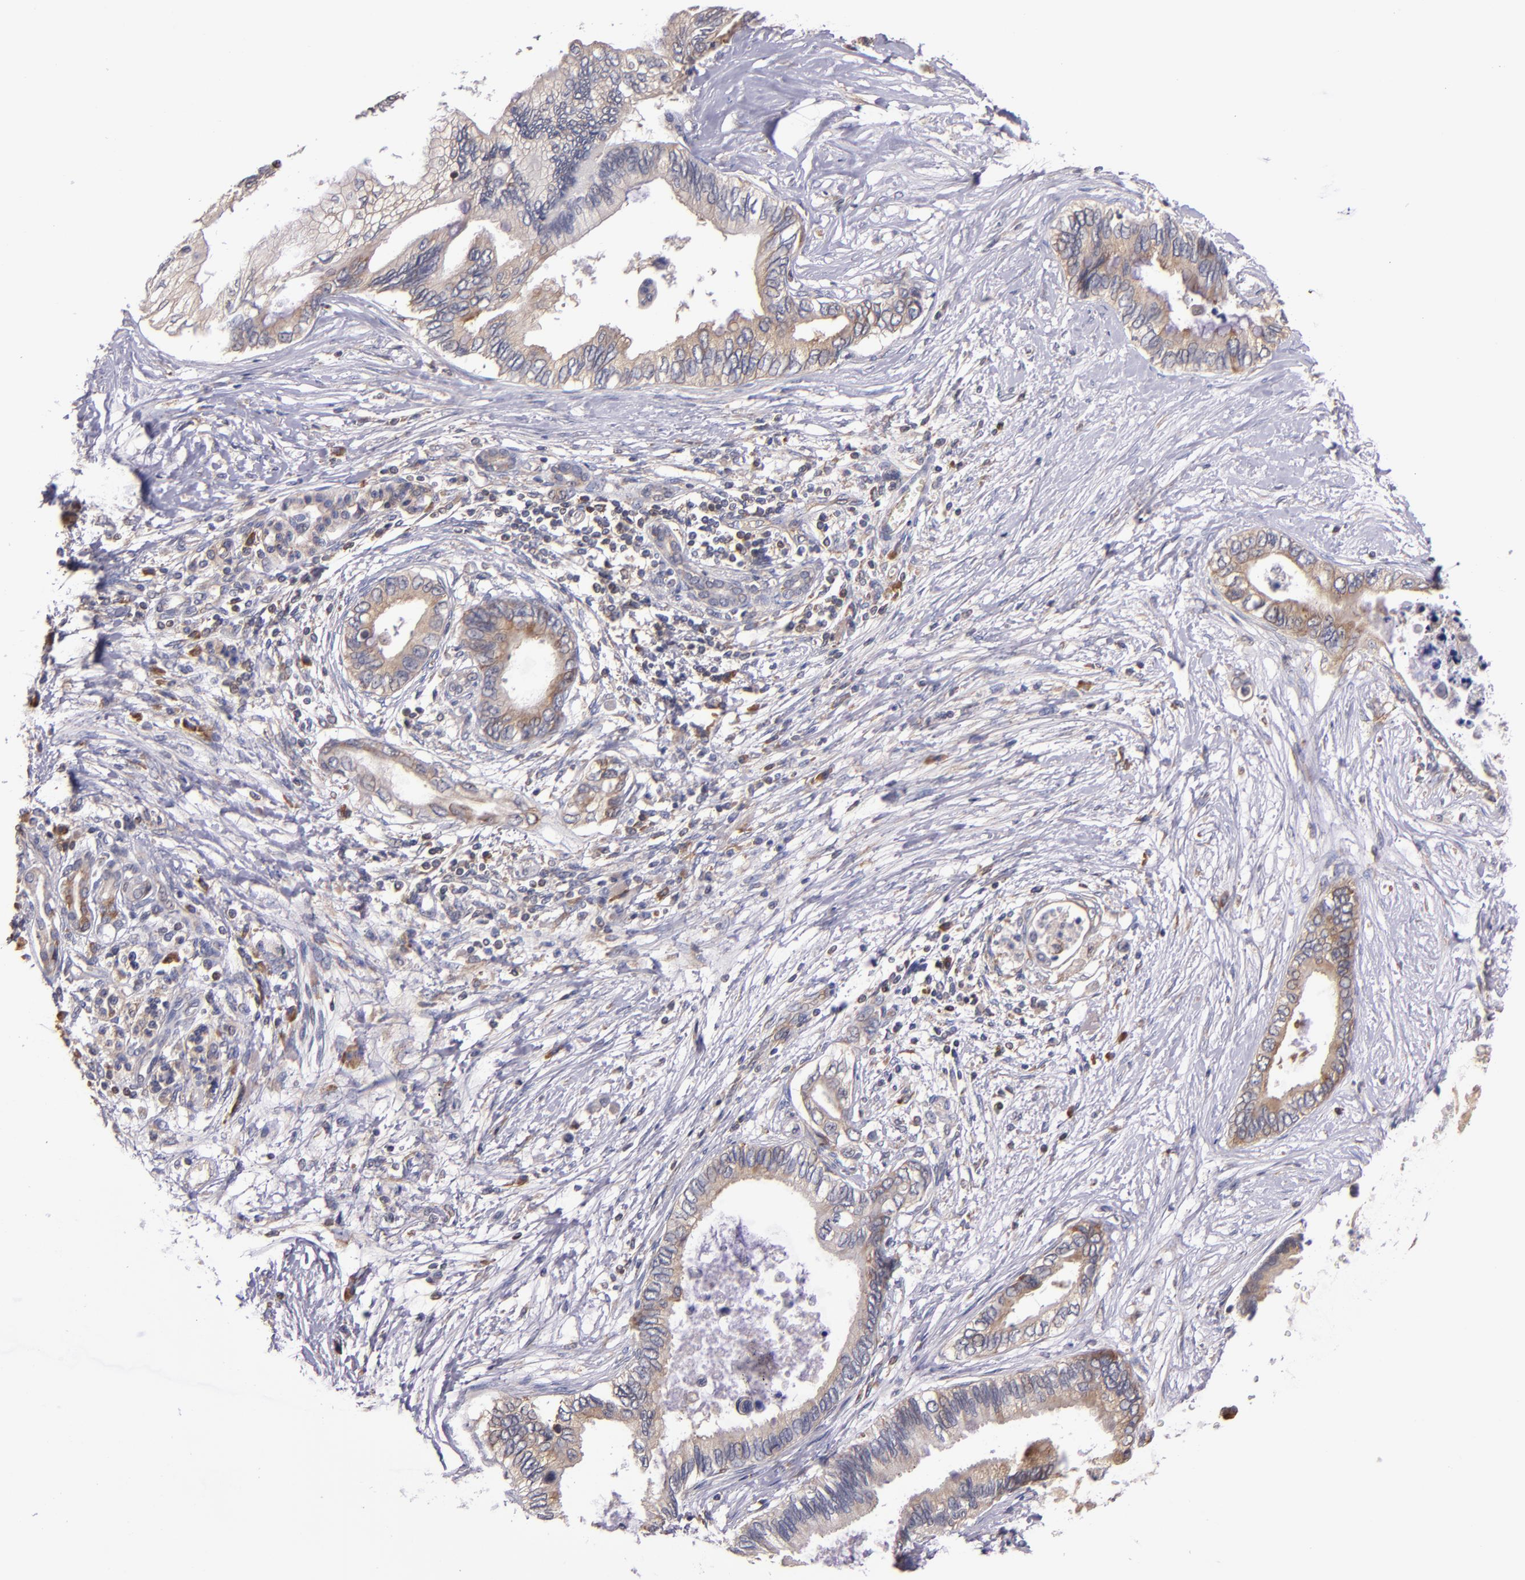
{"staining": {"intensity": "moderate", "quantity": ">75%", "location": "cytoplasmic/membranous"}, "tissue": "pancreatic cancer", "cell_type": "Tumor cells", "image_type": "cancer", "snomed": [{"axis": "morphology", "description": "Adenocarcinoma, NOS"}, {"axis": "topography", "description": "Pancreas"}], "caption": "Human pancreatic cancer stained with a brown dye exhibits moderate cytoplasmic/membranous positive staining in approximately >75% of tumor cells.", "gene": "EIF4ENIF1", "patient": {"sex": "female", "age": 66}}